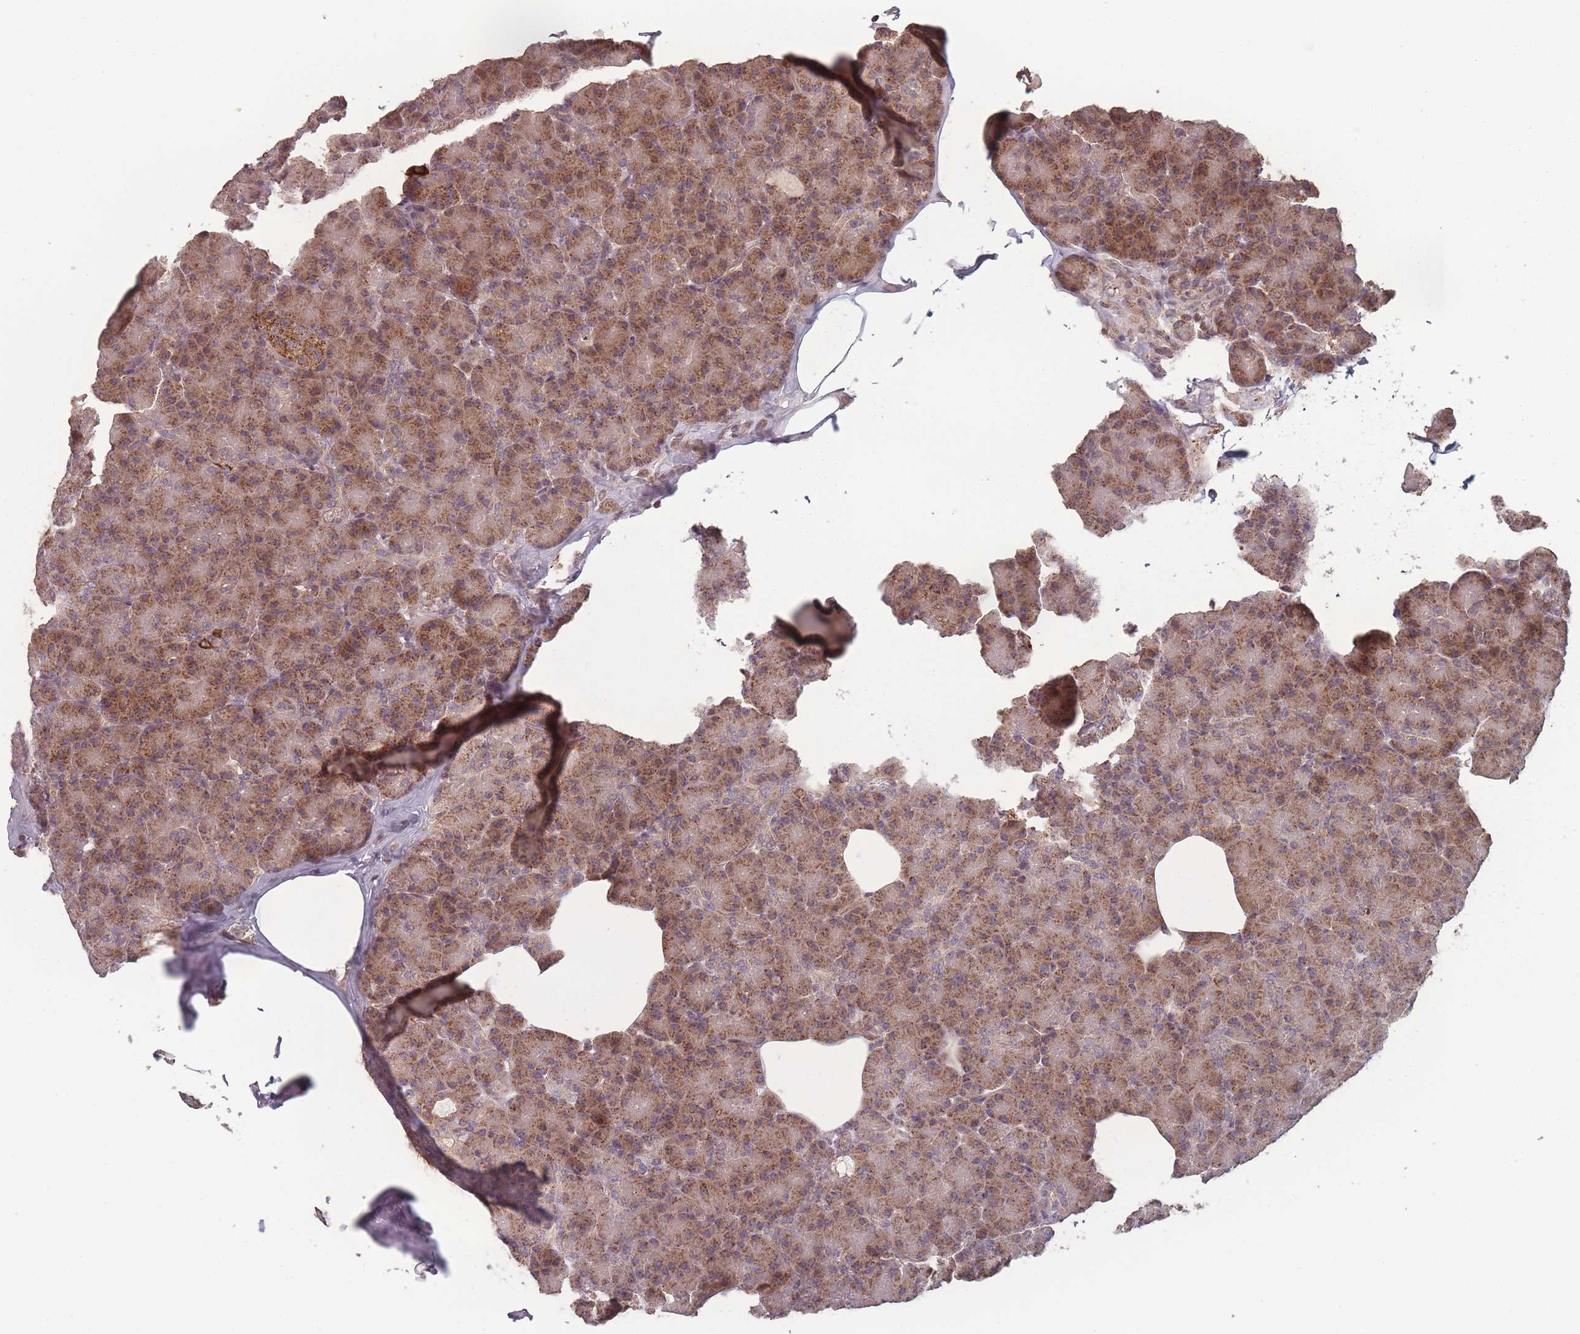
{"staining": {"intensity": "moderate", "quantity": ">75%", "location": "cytoplasmic/membranous"}, "tissue": "pancreas", "cell_type": "Exocrine glandular cells", "image_type": "normal", "snomed": [{"axis": "morphology", "description": "Normal tissue, NOS"}, {"axis": "topography", "description": "Pancreas"}], "caption": "Protein expression analysis of unremarkable pancreas reveals moderate cytoplasmic/membranous expression in approximately >75% of exocrine glandular cells.", "gene": "LYRM7", "patient": {"sex": "female", "age": 43}}